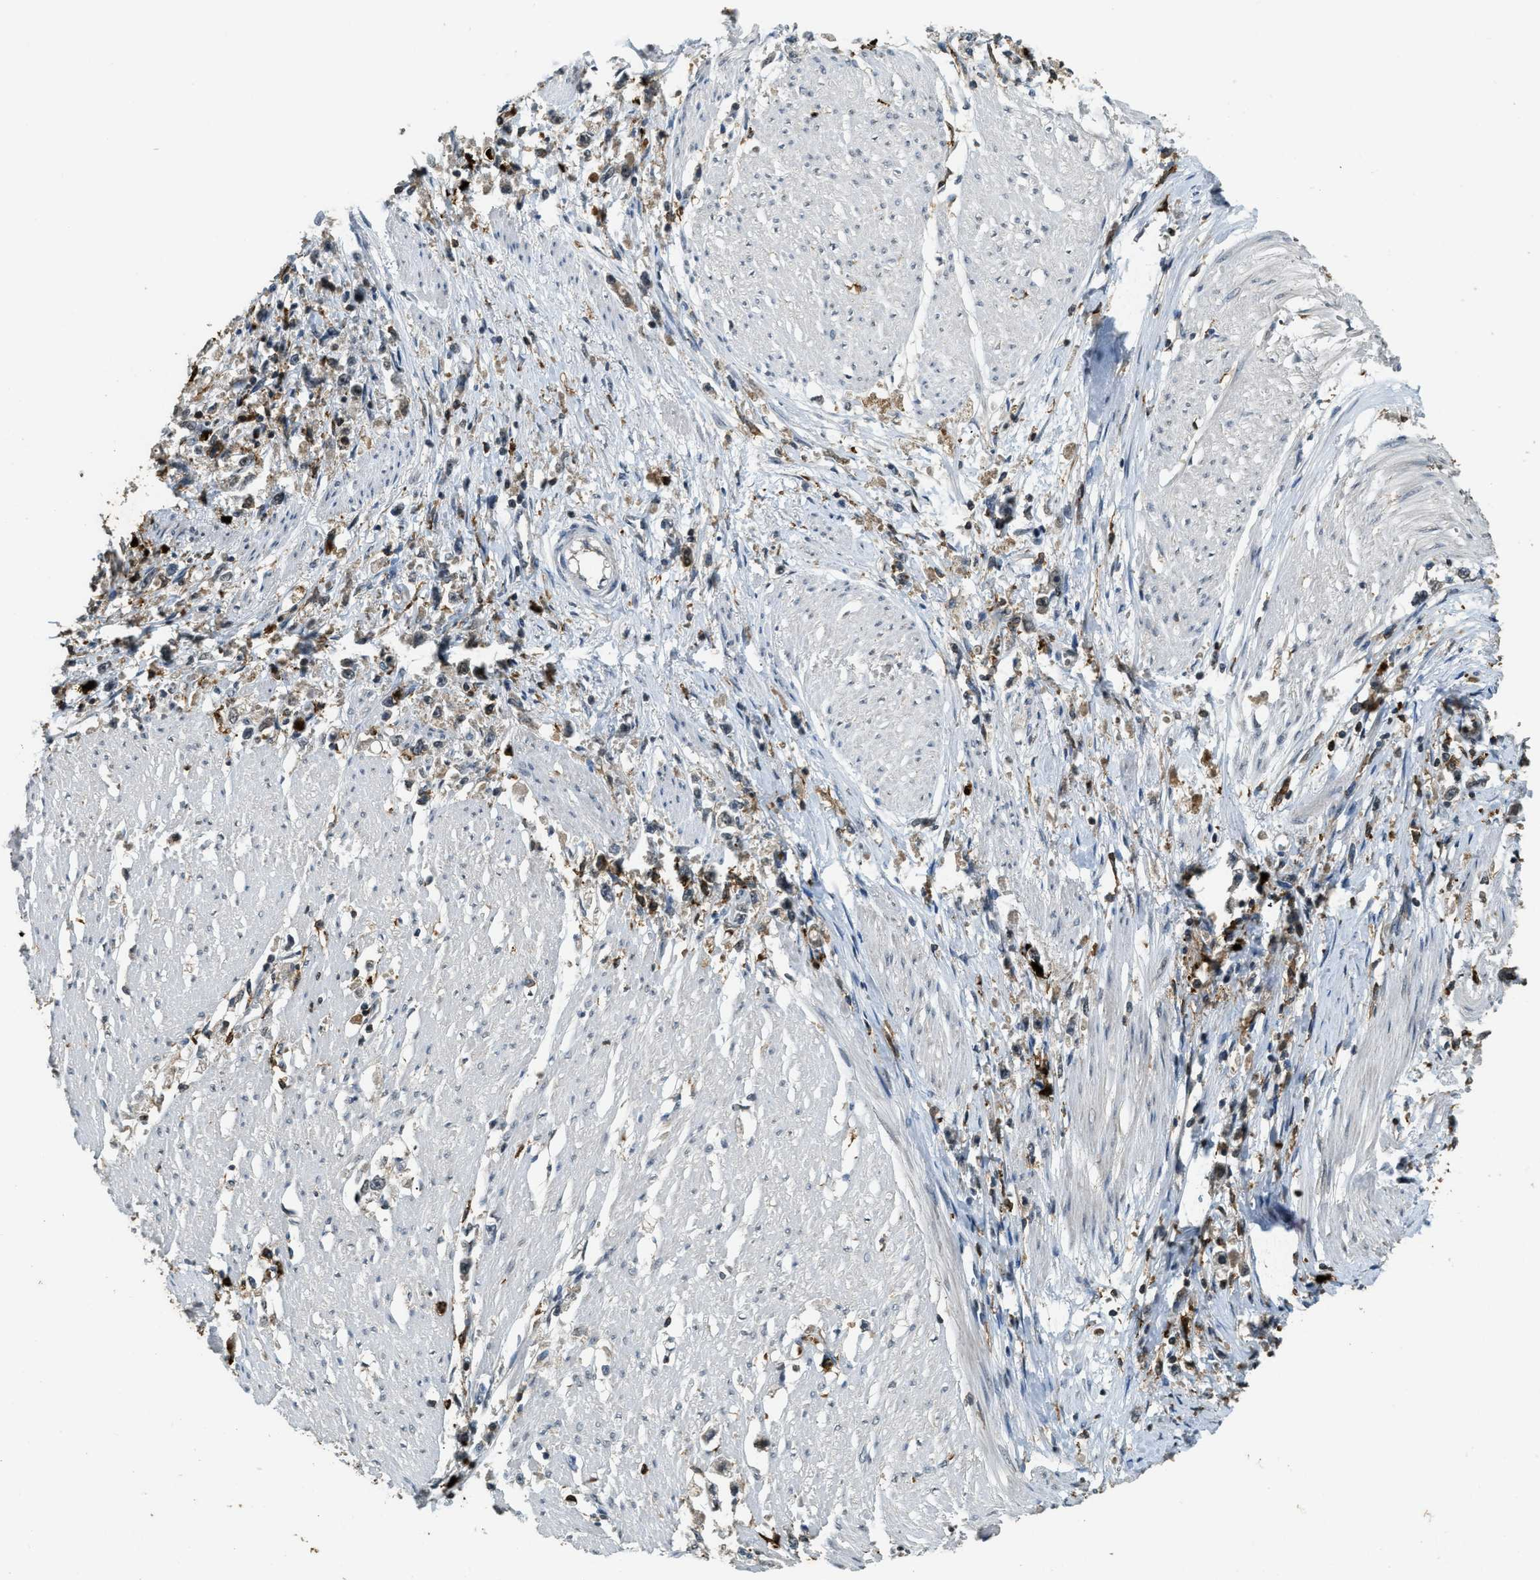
{"staining": {"intensity": "weak", "quantity": "25%-75%", "location": "cytoplasmic/membranous"}, "tissue": "stomach cancer", "cell_type": "Tumor cells", "image_type": "cancer", "snomed": [{"axis": "morphology", "description": "Adenocarcinoma, NOS"}, {"axis": "topography", "description": "Stomach"}], "caption": "Protein positivity by immunohistochemistry exhibits weak cytoplasmic/membranous expression in about 25%-75% of tumor cells in stomach cancer. (DAB = brown stain, brightfield microscopy at high magnification).", "gene": "RNF141", "patient": {"sex": "female", "age": 59}}